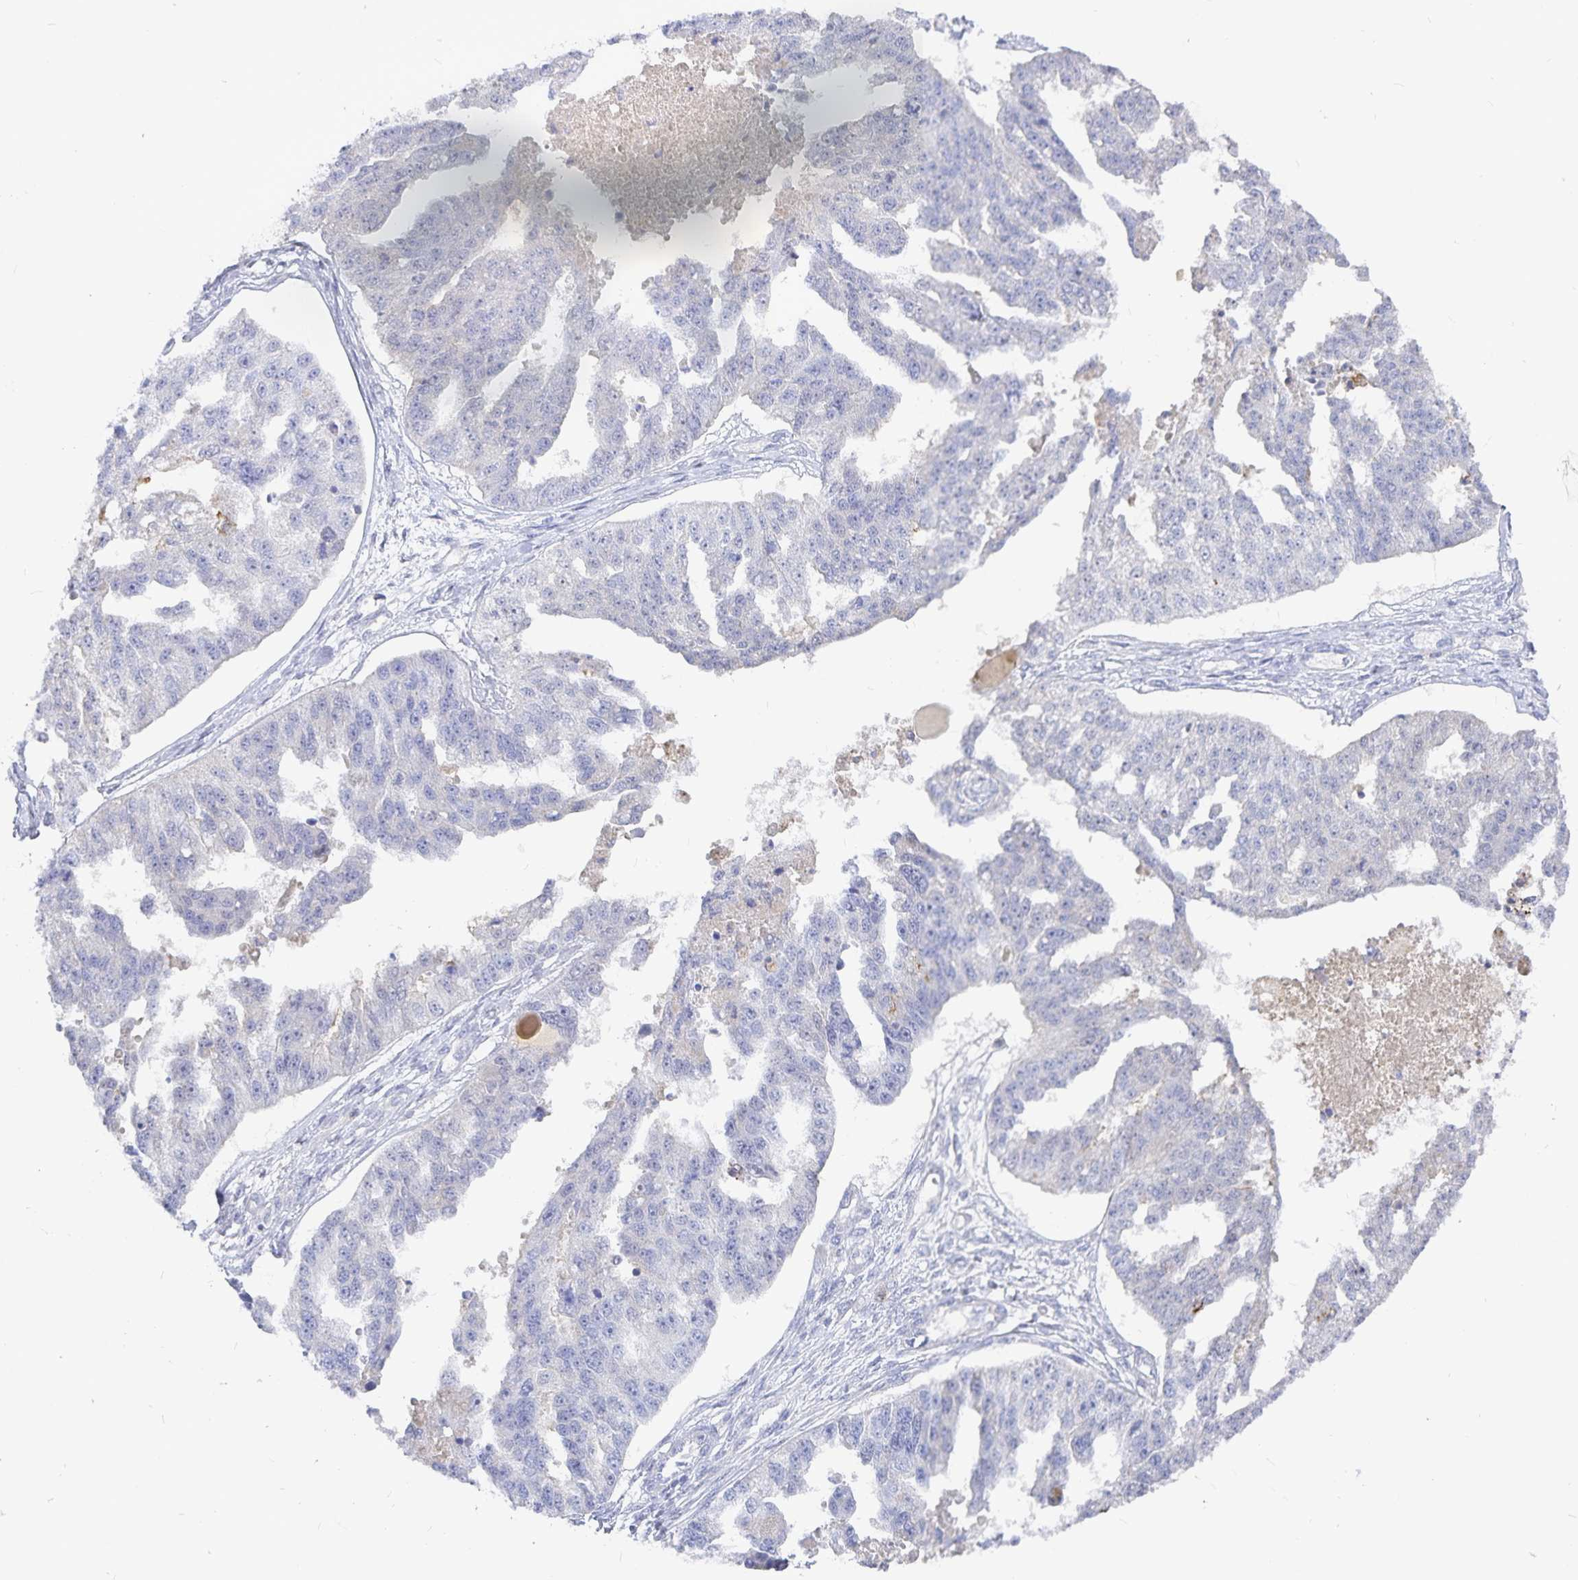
{"staining": {"intensity": "negative", "quantity": "none", "location": "none"}, "tissue": "ovarian cancer", "cell_type": "Tumor cells", "image_type": "cancer", "snomed": [{"axis": "morphology", "description": "Cystadenocarcinoma, serous, NOS"}, {"axis": "topography", "description": "Ovary"}], "caption": "Immunohistochemistry histopathology image of ovarian cancer (serous cystadenocarcinoma) stained for a protein (brown), which shows no expression in tumor cells. The staining is performed using DAB brown chromogen with nuclei counter-stained in using hematoxylin.", "gene": "PKHD1", "patient": {"sex": "female", "age": 58}}